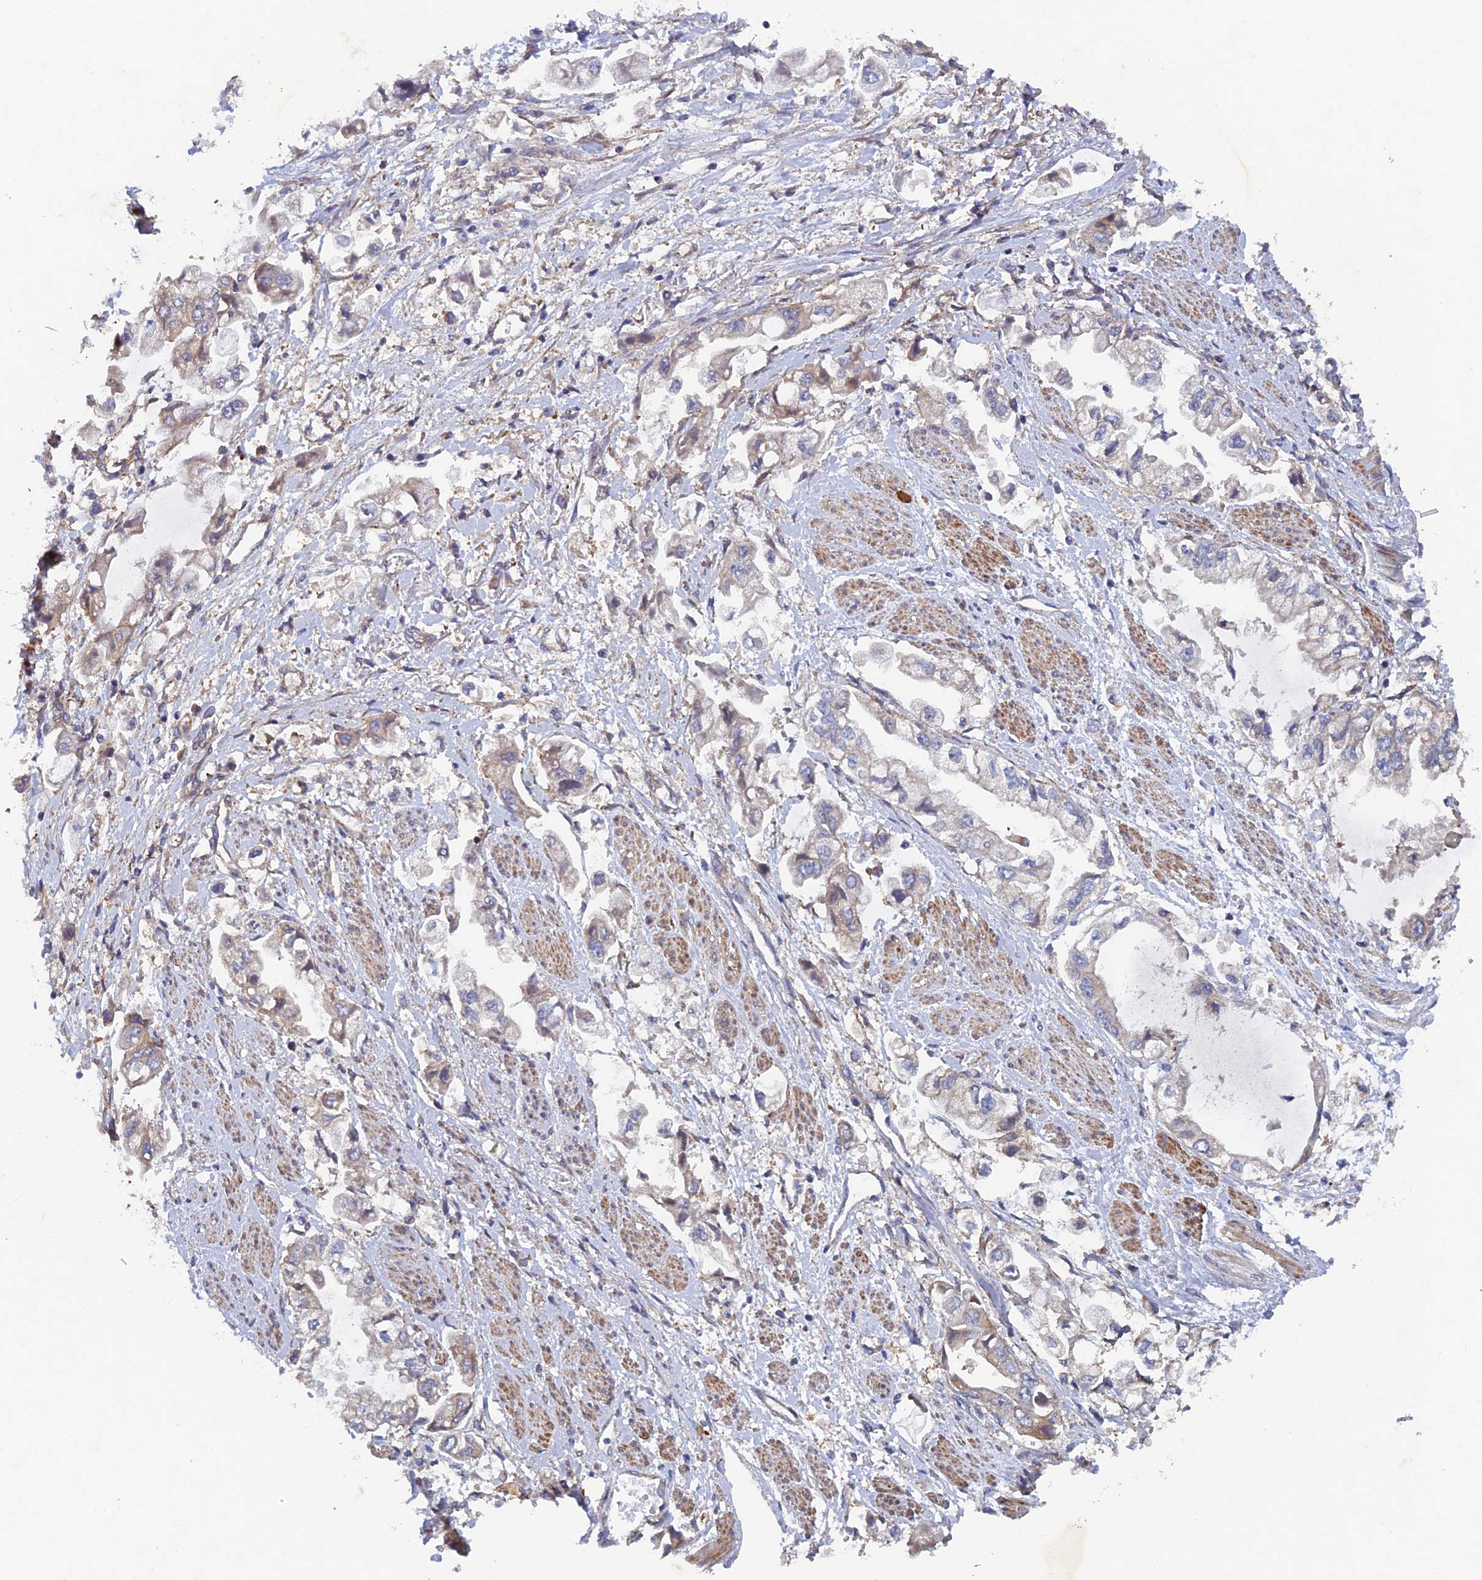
{"staining": {"intensity": "weak", "quantity": "<25%", "location": "cytoplasmic/membranous"}, "tissue": "stomach cancer", "cell_type": "Tumor cells", "image_type": "cancer", "snomed": [{"axis": "morphology", "description": "Adenocarcinoma, NOS"}, {"axis": "topography", "description": "Stomach"}], "caption": "This photomicrograph is of stomach cancer (adenocarcinoma) stained with IHC to label a protein in brown with the nuclei are counter-stained blue. There is no positivity in tumor cells. (DAB (3,3'-diaminobenzidine) immunohistochemistry with hematoxylin counter stain).", "gene": "NCAPG", "patient": {"sex": "male", "age": 62}}